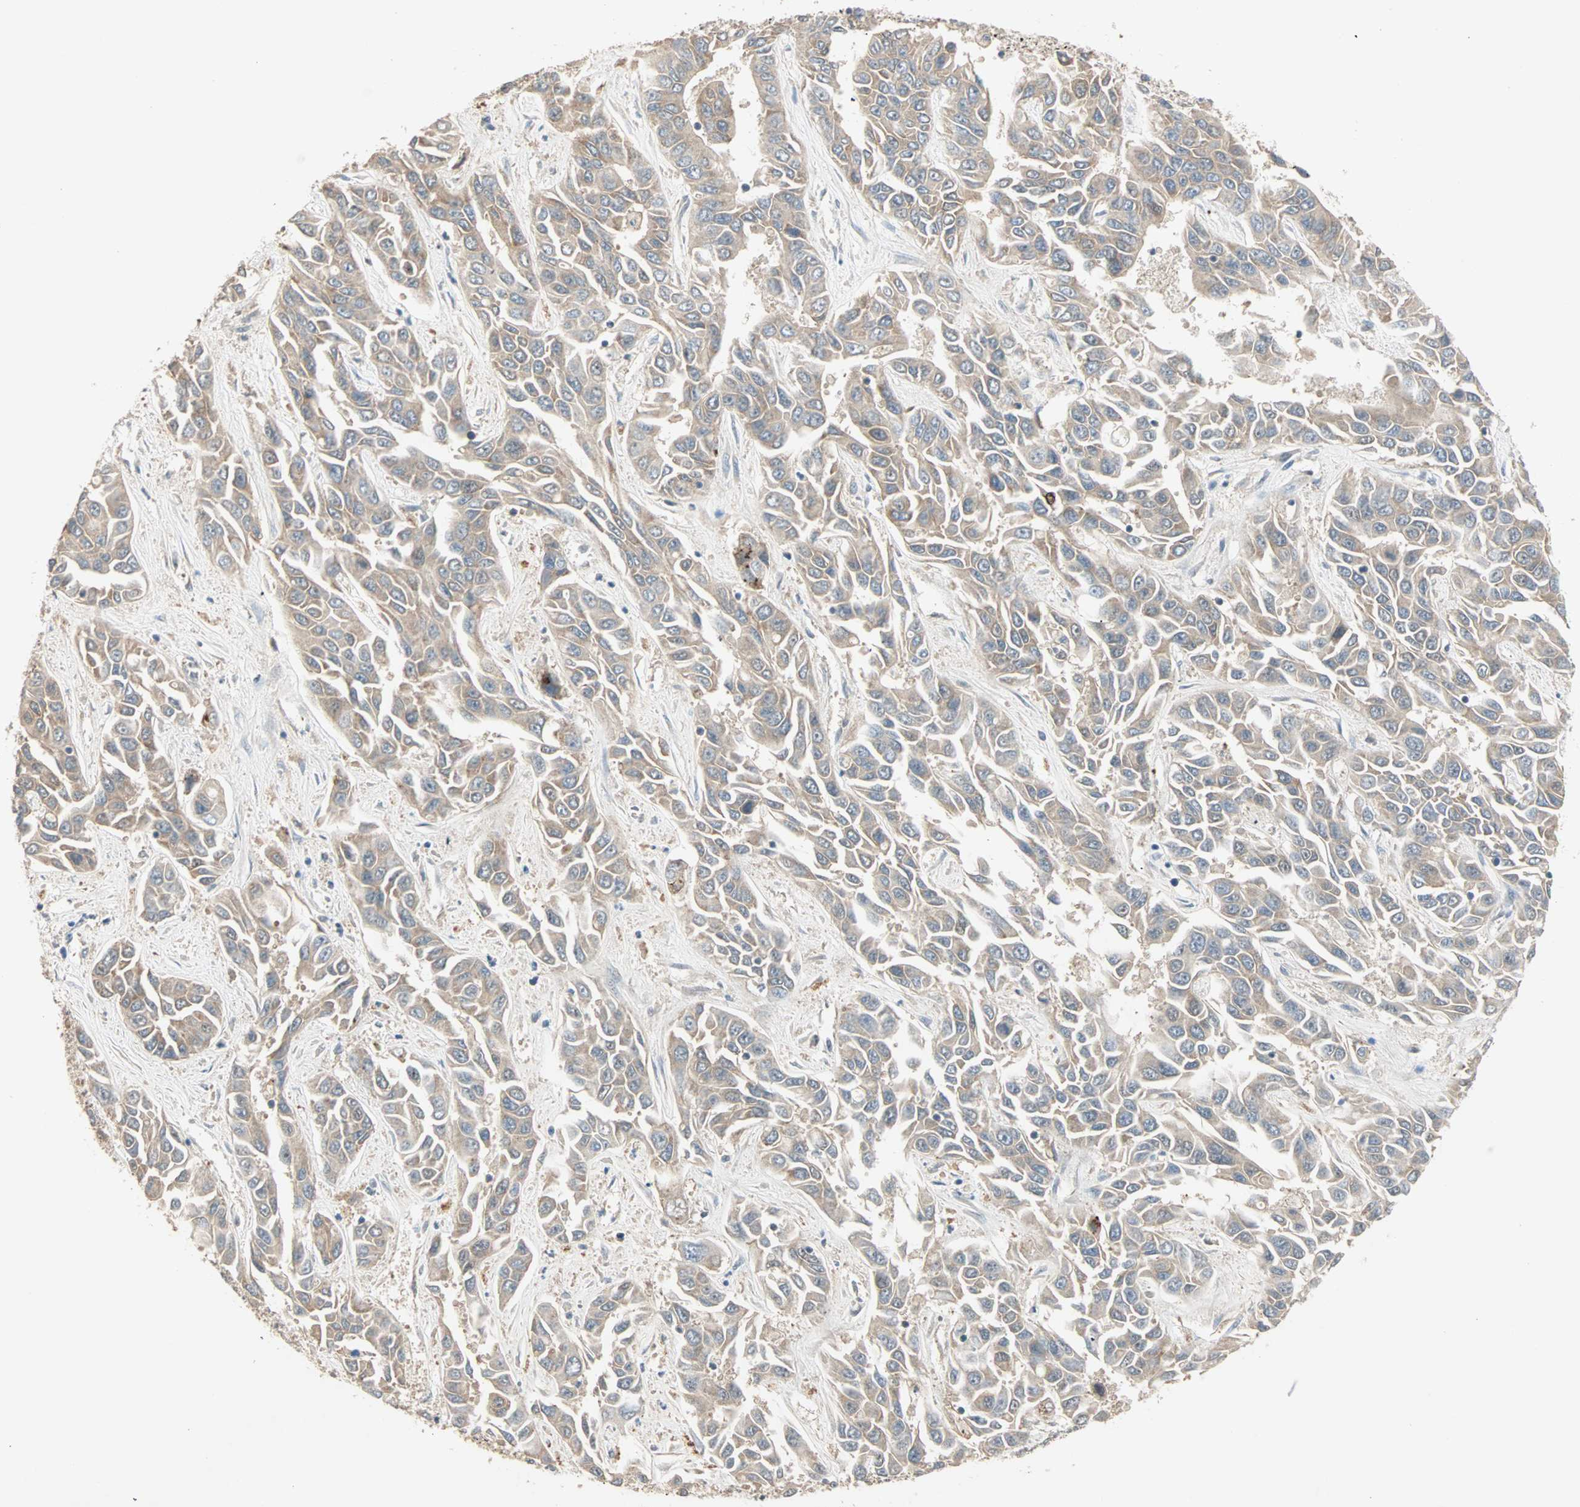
{"staining": {"intensity": "weak", "quantity": ">75%", "location": "cytoplasmic/membranous"}, "tissue": "liver cancer", "cell_type": "Tumor cells", "image_type": "cancer", "snomed": [{"axis": "morphology", "description": "Cholangiocarcinoma"}, {"axis": "topography", "description": "Liver"}], "caption": "Weak cytoplasmic/membranous protein expression is present in approximately >75% of tumor cells in liver cancer (cholangiocarcinoma).", "gene": "TTF2", "patient": {"sex": "female", "age": 52}}